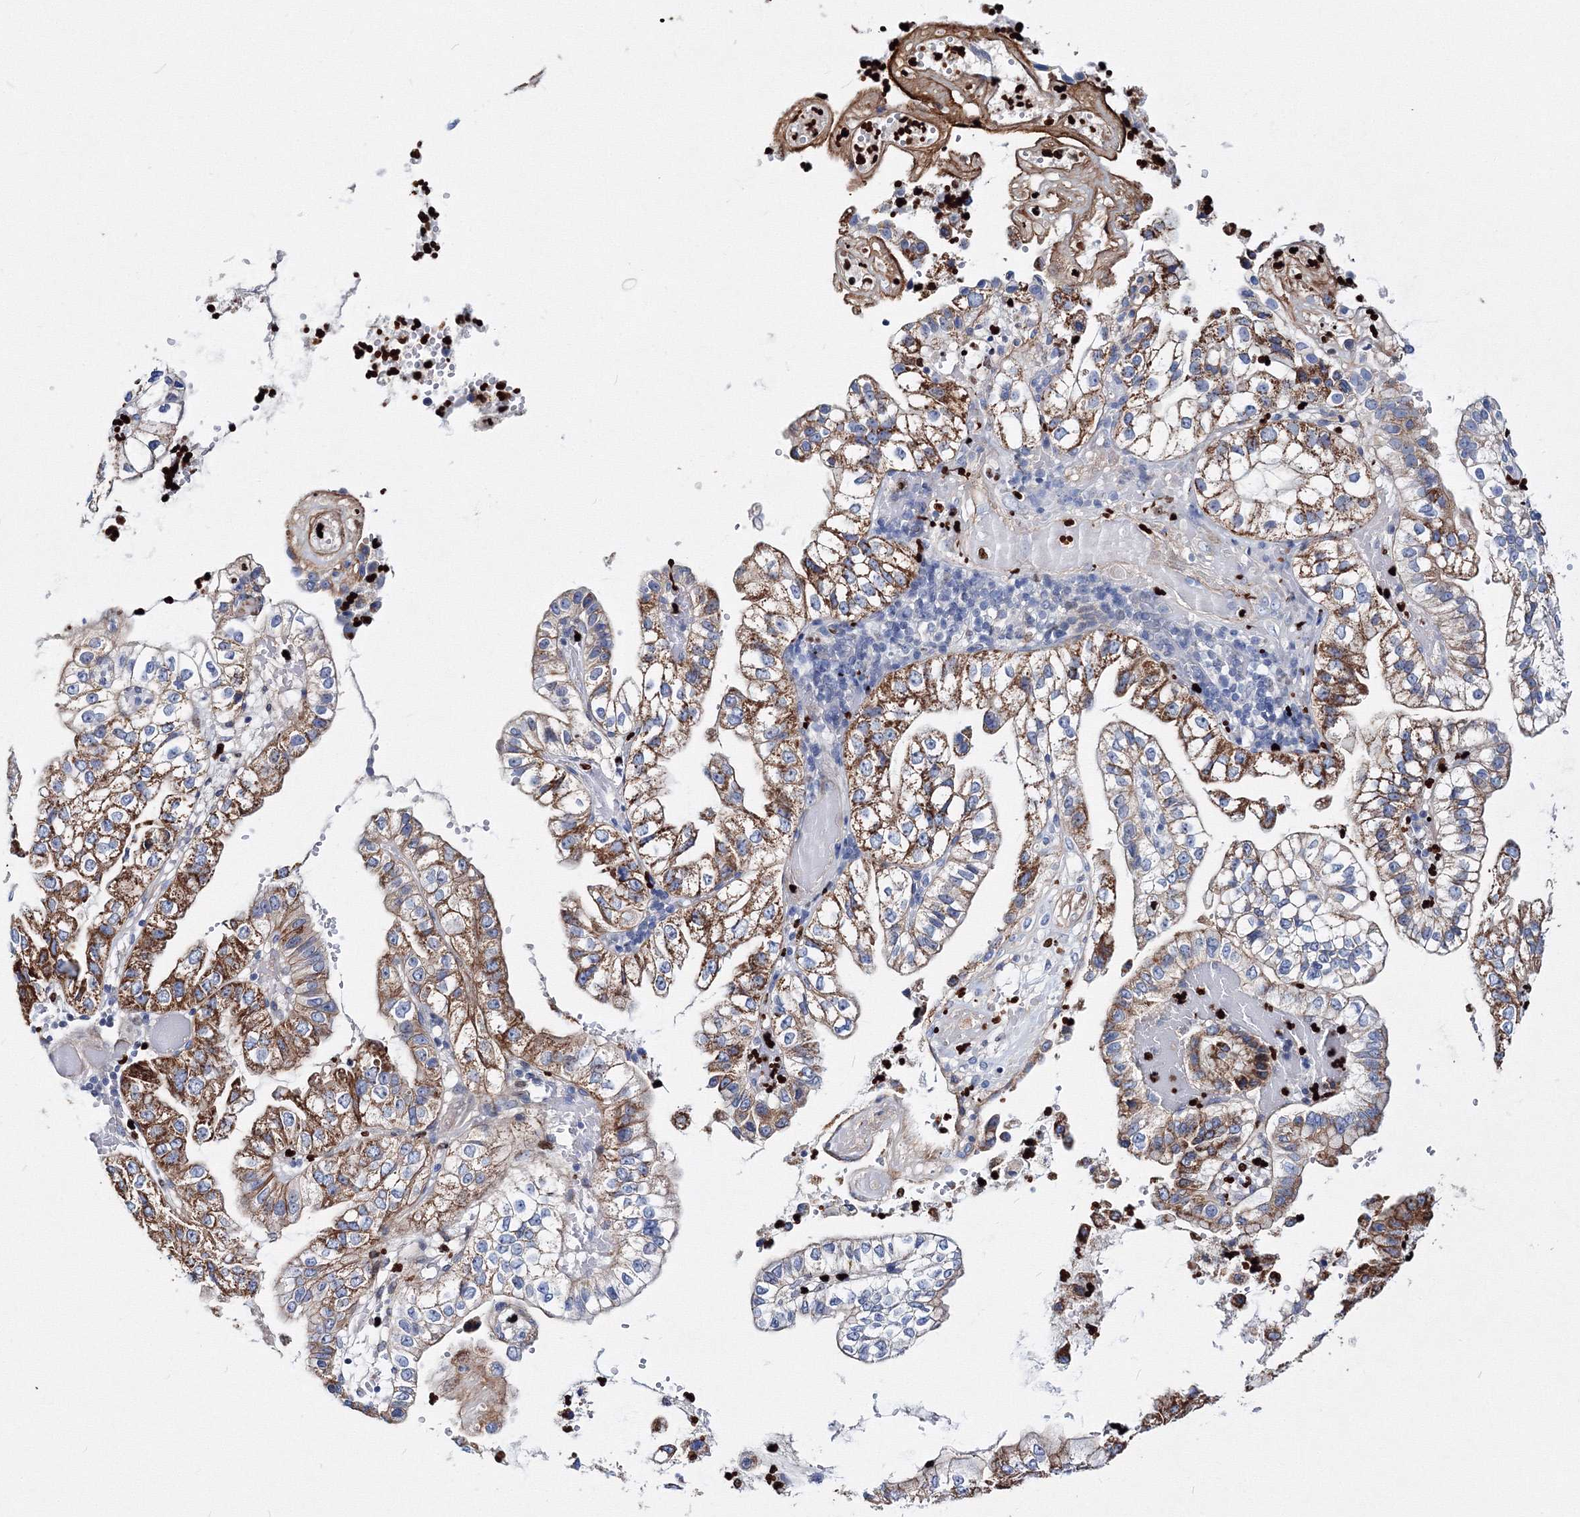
{"staining": {"intensity": "moderate", "quantity": ">75%", "location": "cytoplasmic/membranous"}, "tissue": "liver cancer", "cell_type": "Tumor cells", "image_type": "cancer", "snomed": [{"axis": "morphology", "description": "Cholangiocarcinoma"}, {"axis": "topography", "description": "Liver"}], "caption": "Protein expression analysis of liver cholangiocarcinoma shows moderate cytoplasmic/membranous staining in about >75% of tumor cells. (Brightfield microscopy of DAB IHC at high magnification).", "gene": "C11orf52", "patient": {"sex": "female", "age": 79}}